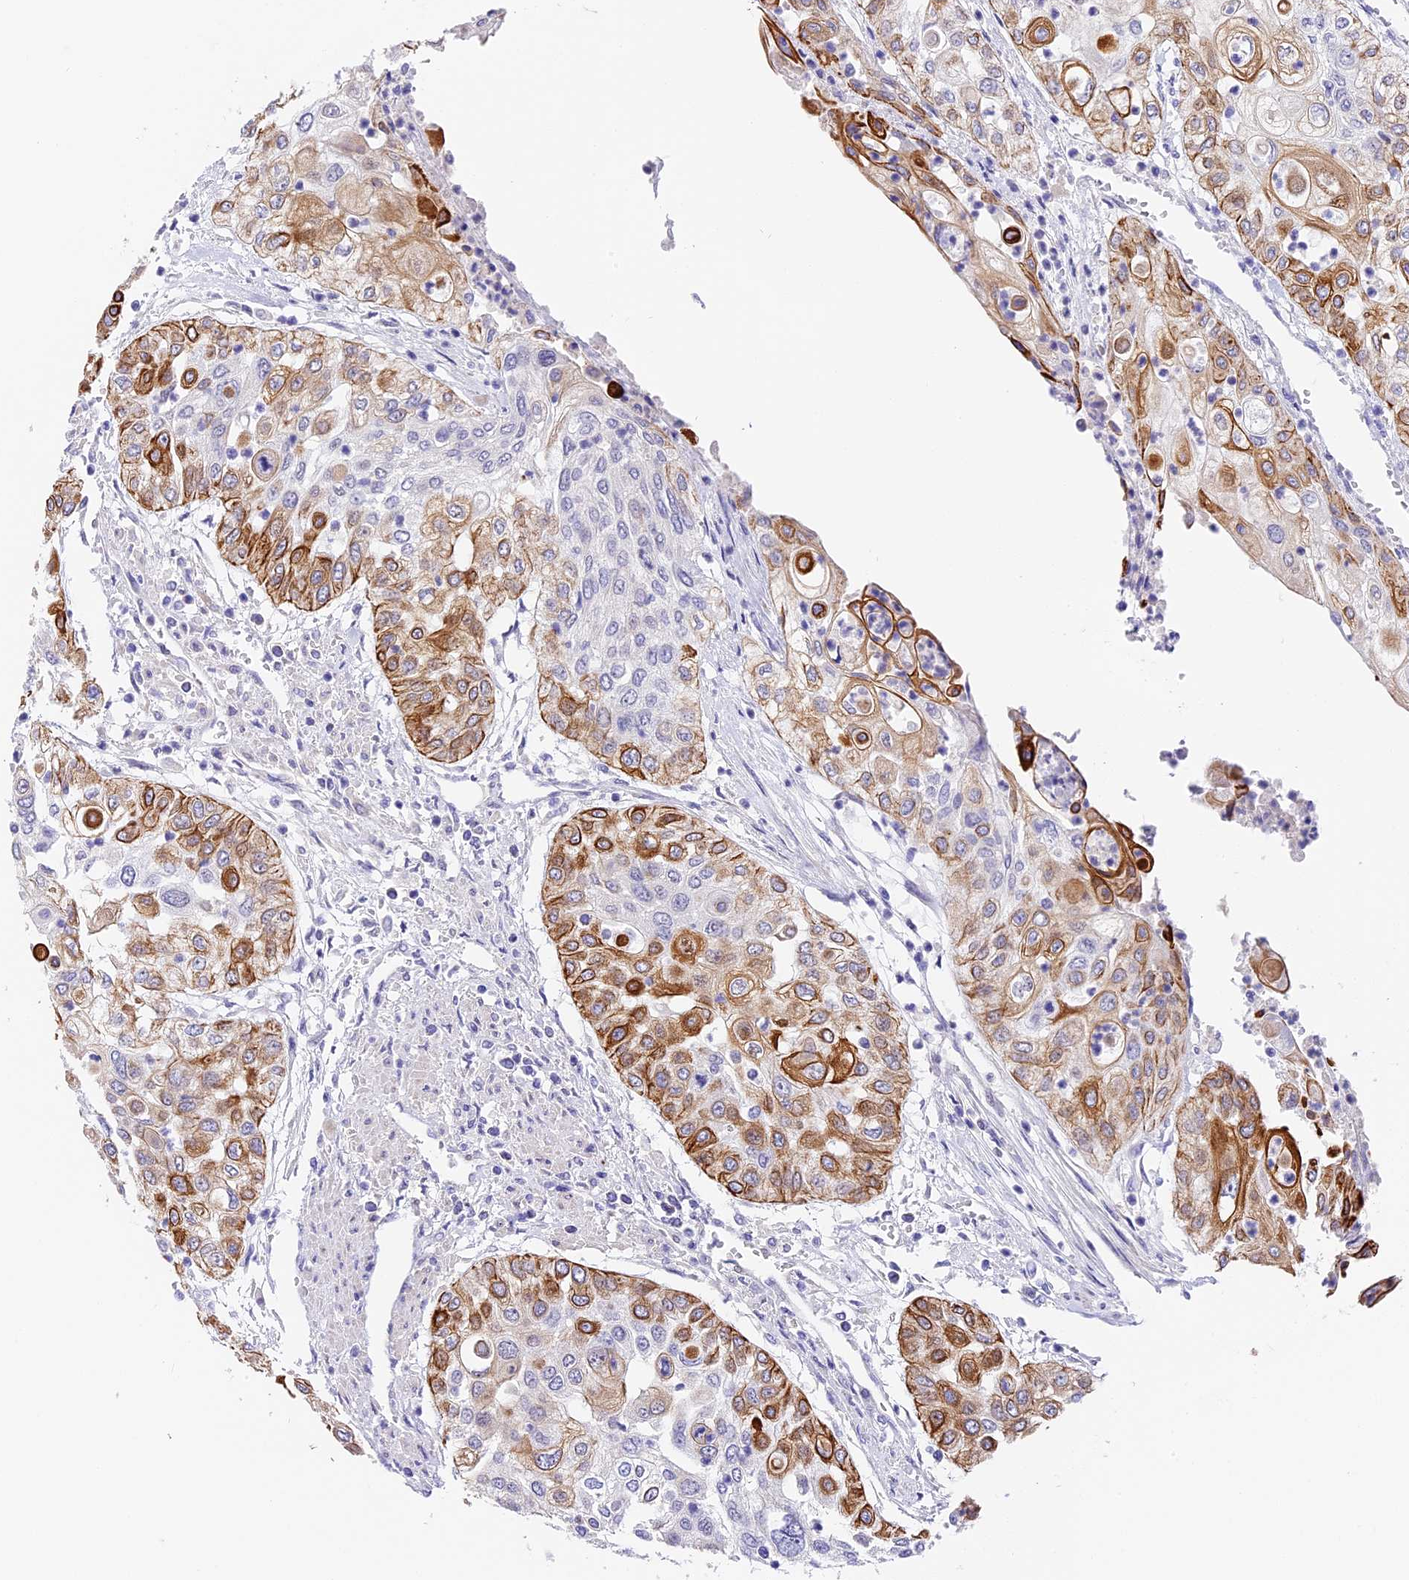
{"staining": {"intensity": "moderate", "quantity": "25%-75%", "location": "cytoplasmic/membranous"}, "tissue": "urothelial cancer", "cell_type": "Tumor cells", "image_type": "cancer", "snomed": [{"axis": "morphology", "description": "Urothelial carcinoma, High grade"}, {"axis": "topography", "description": "Urinary bladder"}], "caption": "Tumor cells show medium levels of moderate cytoplasmic/membranous expression in approximately 25%-75% of cells in human urothelial carcinoma (high-grade). Using DAB (3,3'-diaminobenzidine) (brown) and hematoxylin (blue) stains, captured at high magnification using brightfield microscopy.", "gene": "MIDN", "patient": {"sex": "female", "age": 79}}